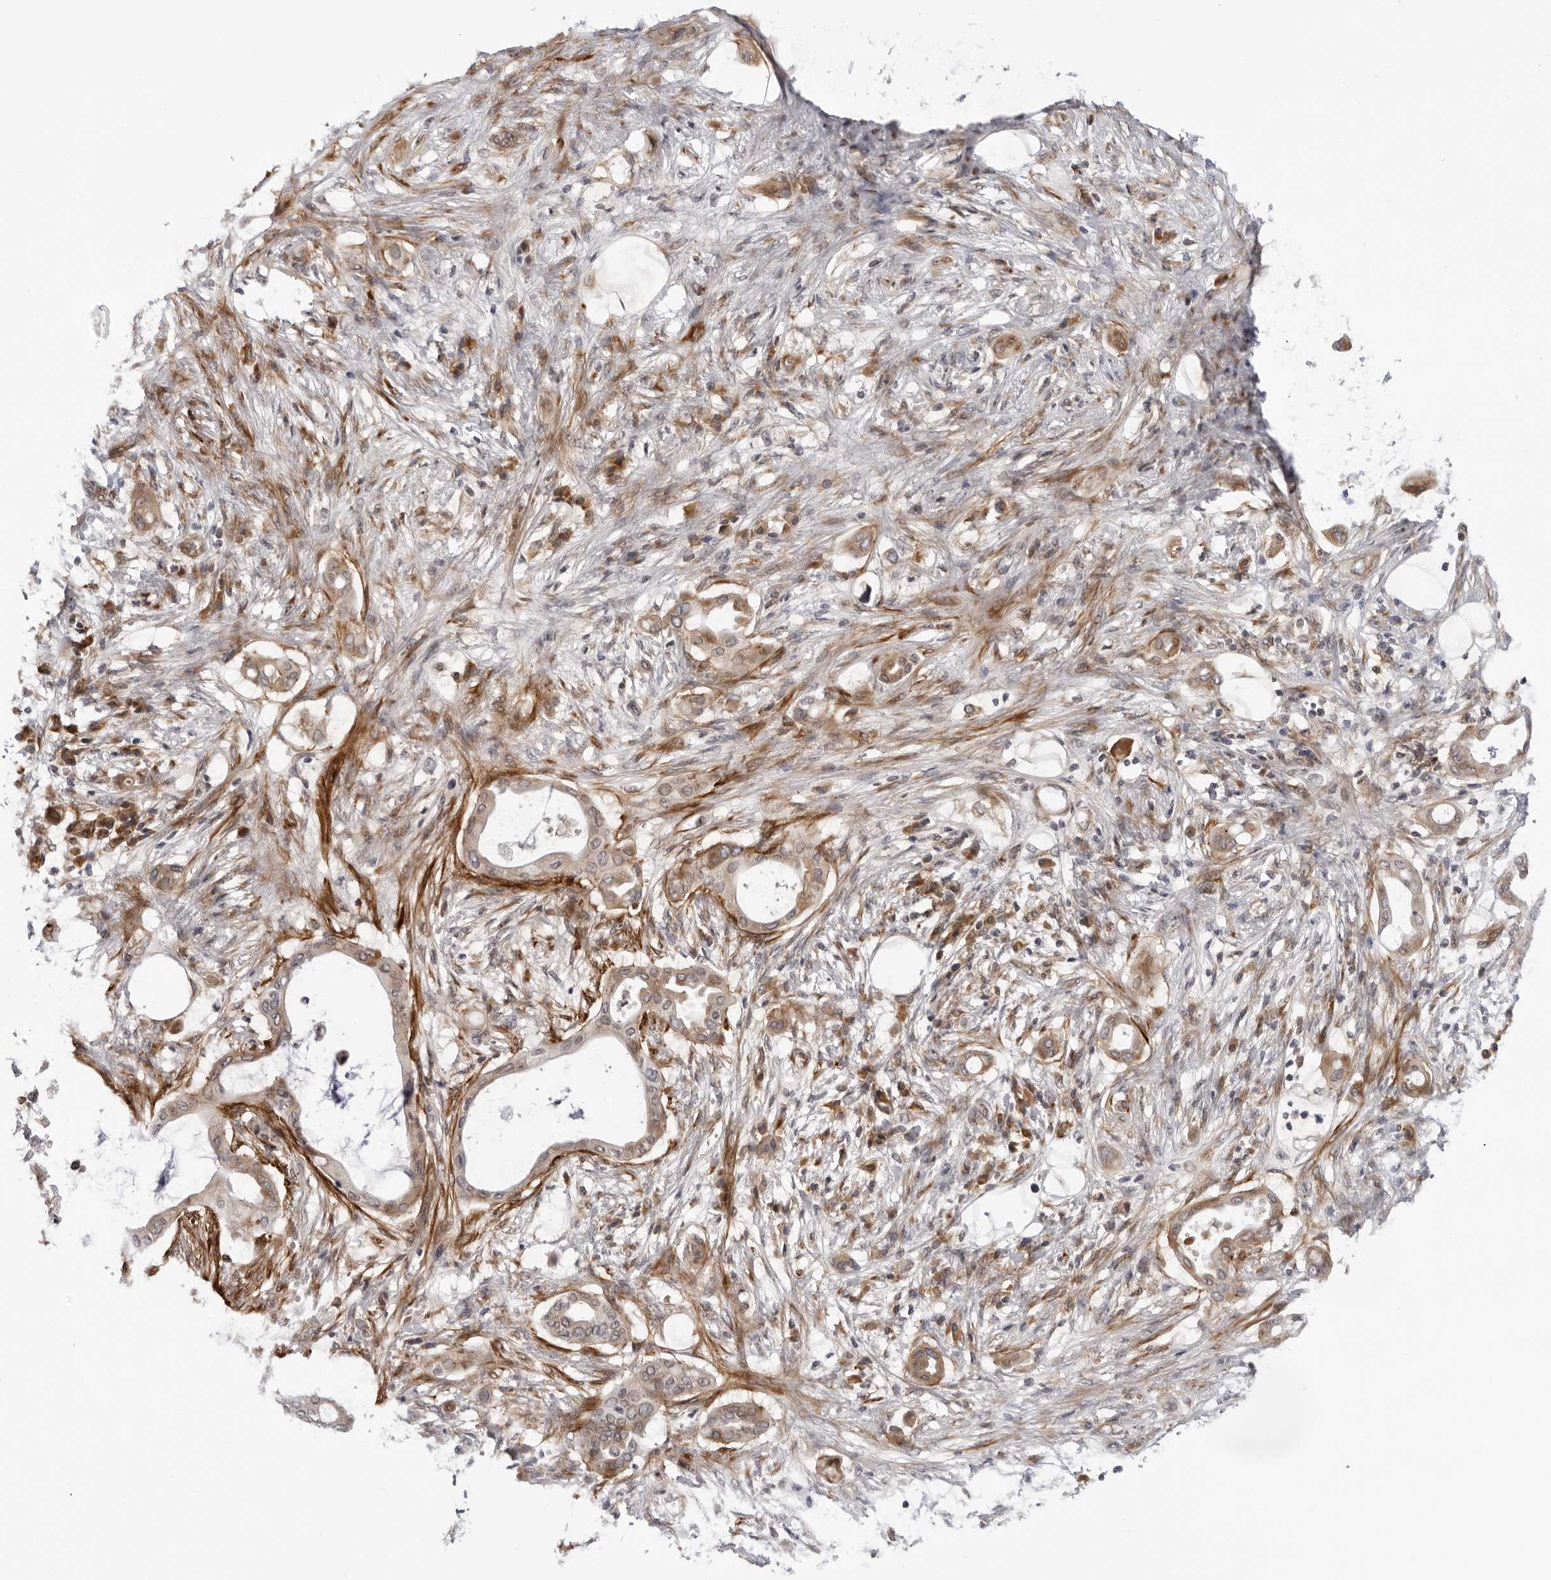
{"staining": {"intensity": "weak", "quantity": "25%-75%", "location": "cytoplasmic/membranous"}, "tissue": "pancreatic cancer", "cell_type": "Tumor cells", "image_type": "cancer", "snomed": [{"axis": "morphology", "description": "Adenocarcinoma, NOS"}, {"axis": "morphology", "description": "Adenocarcinoma, metastatic, NOS"}, {"axis": "topography", "description": "Lymph node"}, {"axis": "topography", "description": "Pancreas"}, {"axis": "topography", "description": "Duodenum"}], "caption": "The micrograph shows staining of pancreatic cancer, revealing weak cytoplasmic/membranous protein positivity (brown color) within tumor cells.", "gene": "SRGAP2", "patient": {"sex": "female", "age": 64}}